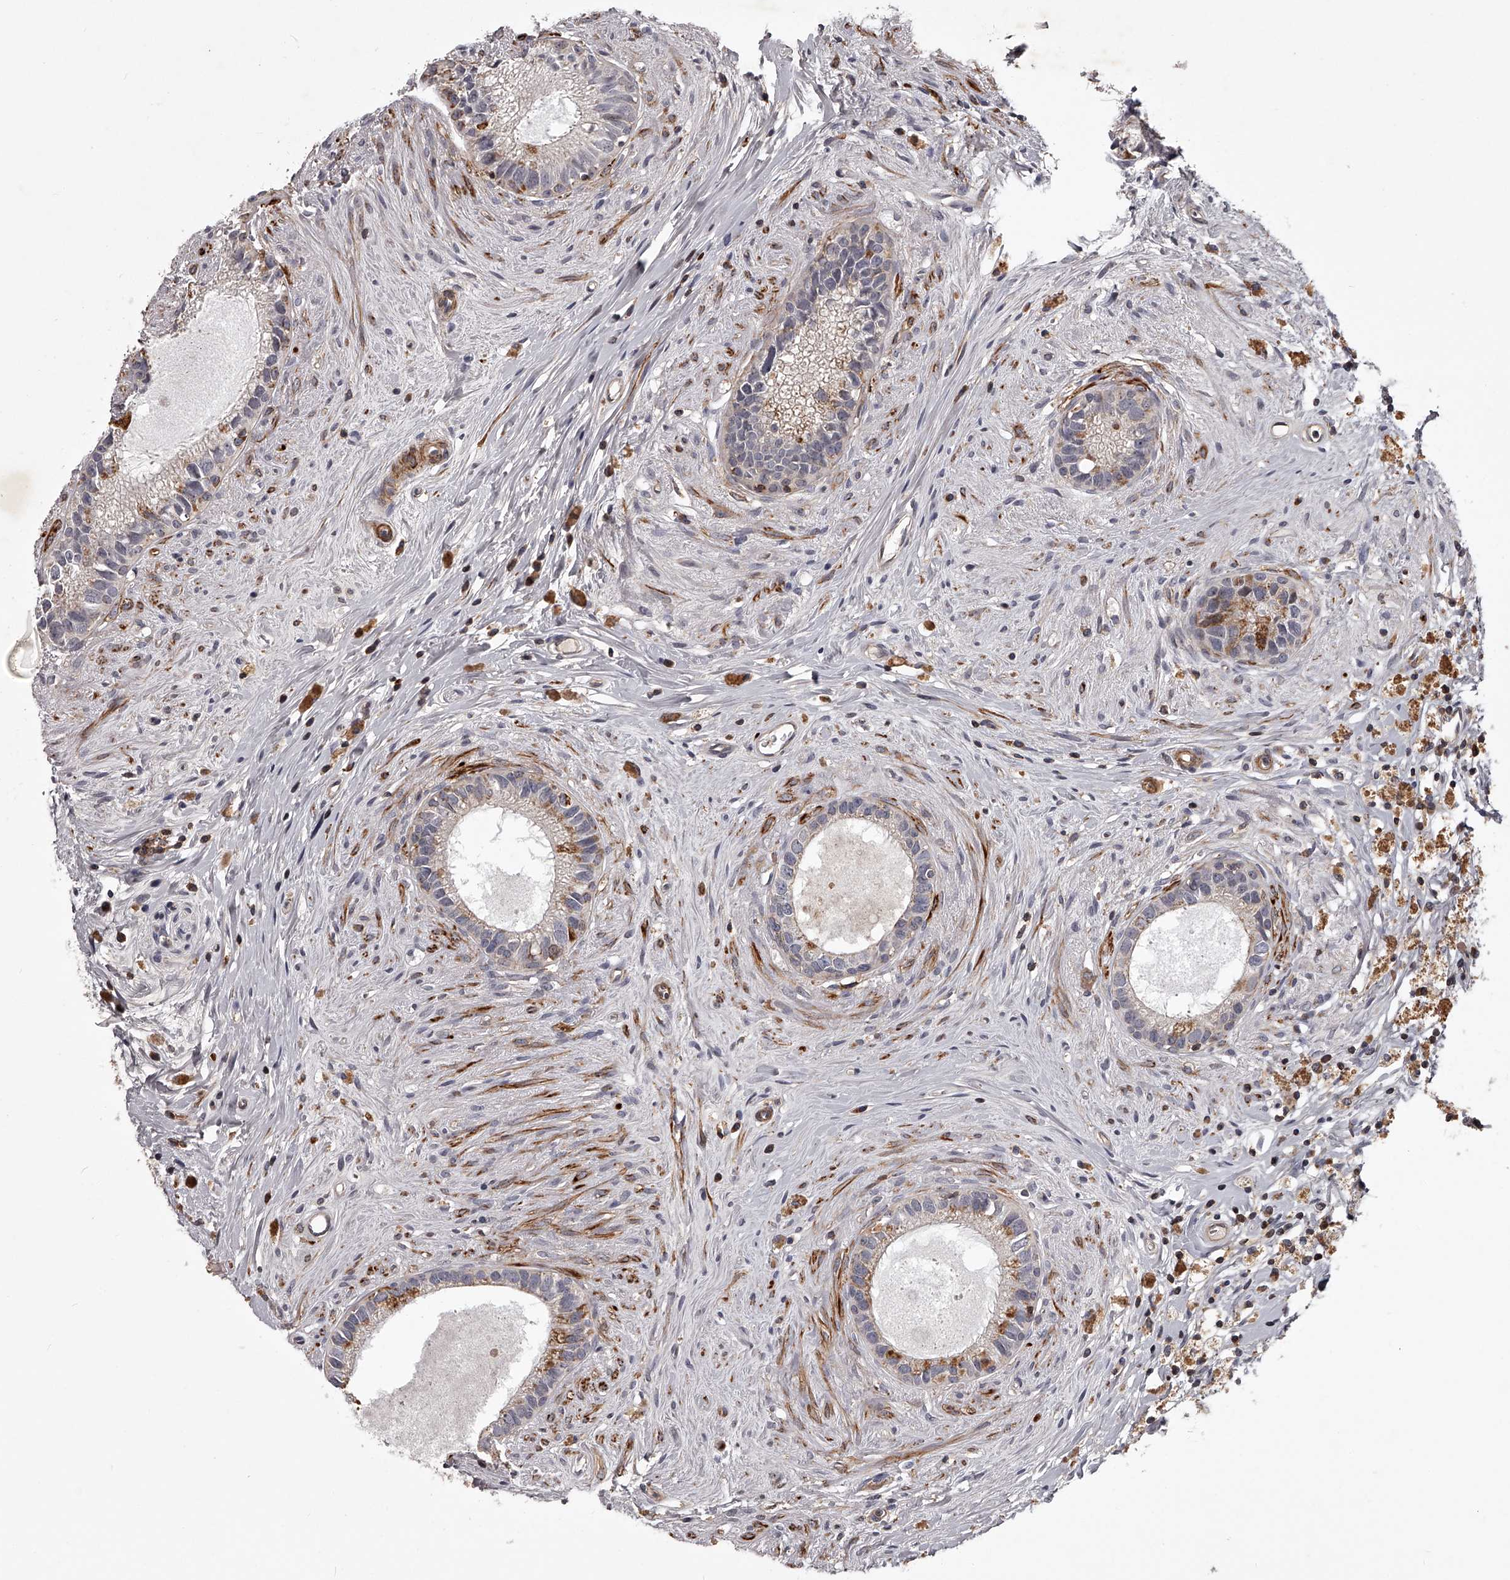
{"staining": {"intensity": "moderate", "quantity": "<25%", "location": "cytoplasmic/membranous,nuclear"}, "tissue": "epididymis", "cell_type": "Glandular cells", "image_type": "normal", "snomed": [{"axis": "morphology", "description": "Normal tissue, NOS"}, {"axis": "topography", "description": "Epididymis"}], "caption": "Protein expression analysis of normal epididymis displays moderate cytoplasmic/membranous,nuclear positivity in approximately <25% of glandular cells. Ihc stains the protein of interest in brown and the nuclei are stained blue.", "gene": "RRP36", "patient": {"sex": "male", "age": 80}}